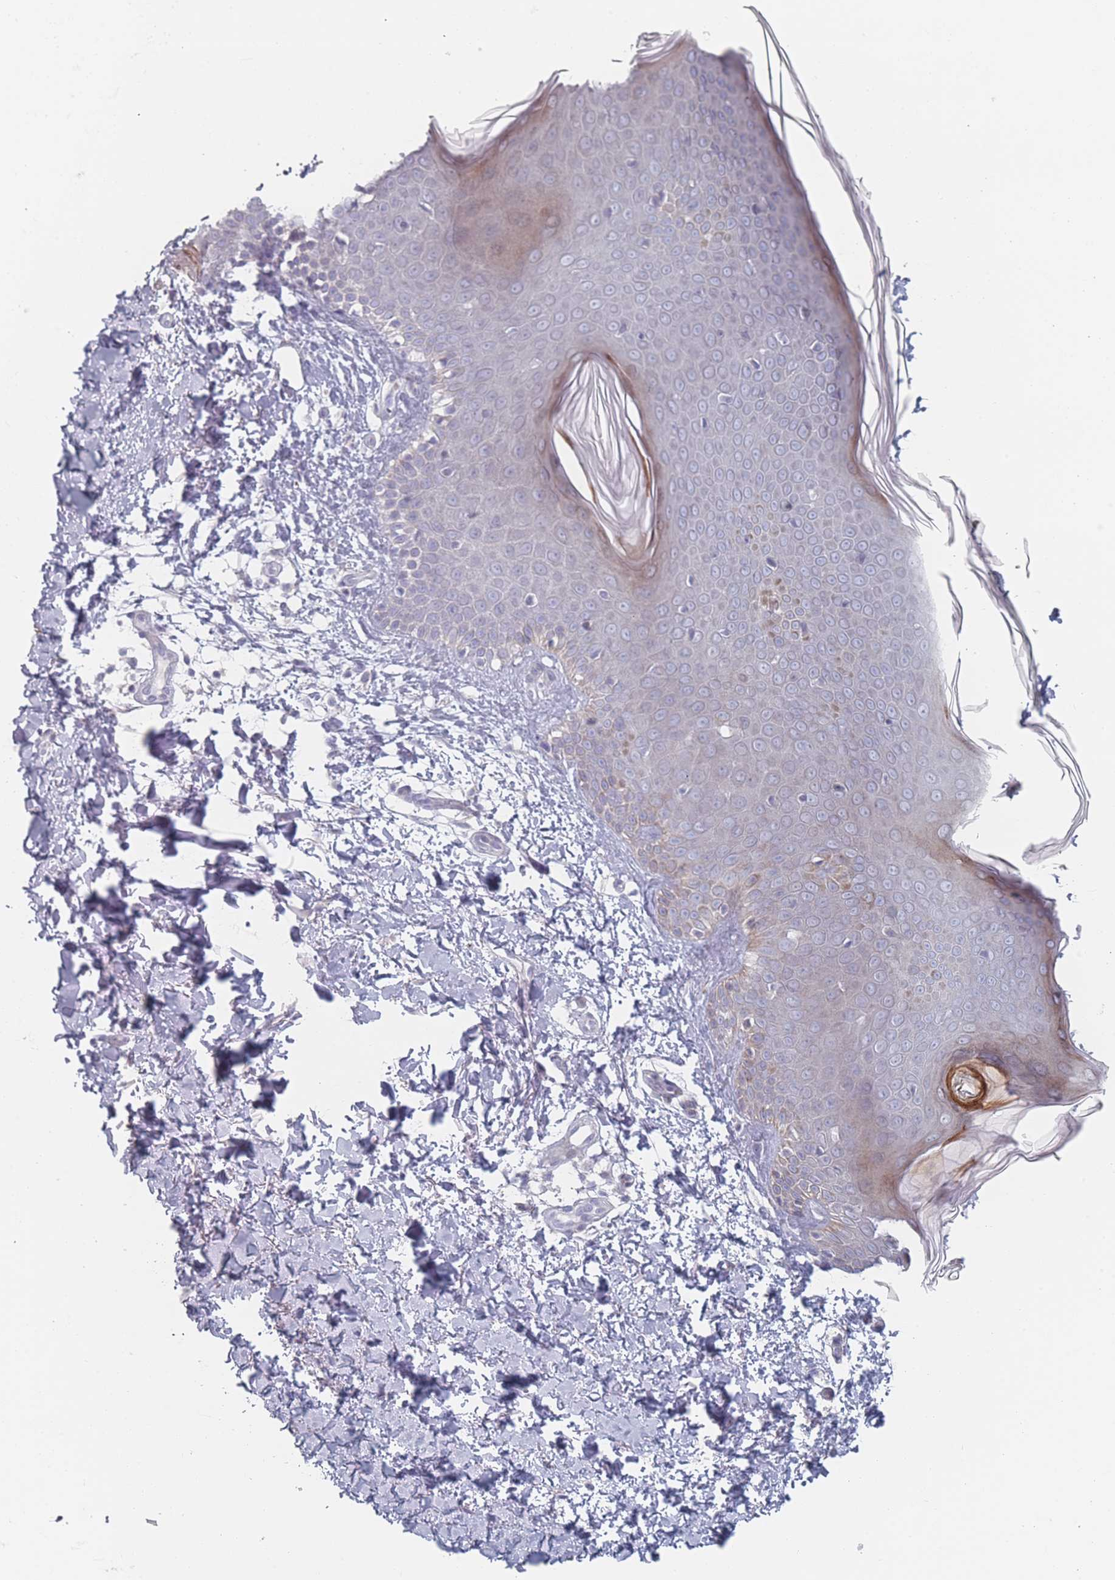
{"staining": {"intensity": "negative", "quantity": "none", "location": "none"}, "tissue": "skin", "cell_type": "Fibroblasts", "image_type": "normal", "snomed": [{"axis": "morphology", "description": "Normal tissue, NOS"}, {"axis": "topography", "description": "Skin"}], "caption": "The histopathology image shows no significant positivity in fibroblasts of skin.", "gene": "RNF4", "patient": {"sex": "male", "age": 37}}